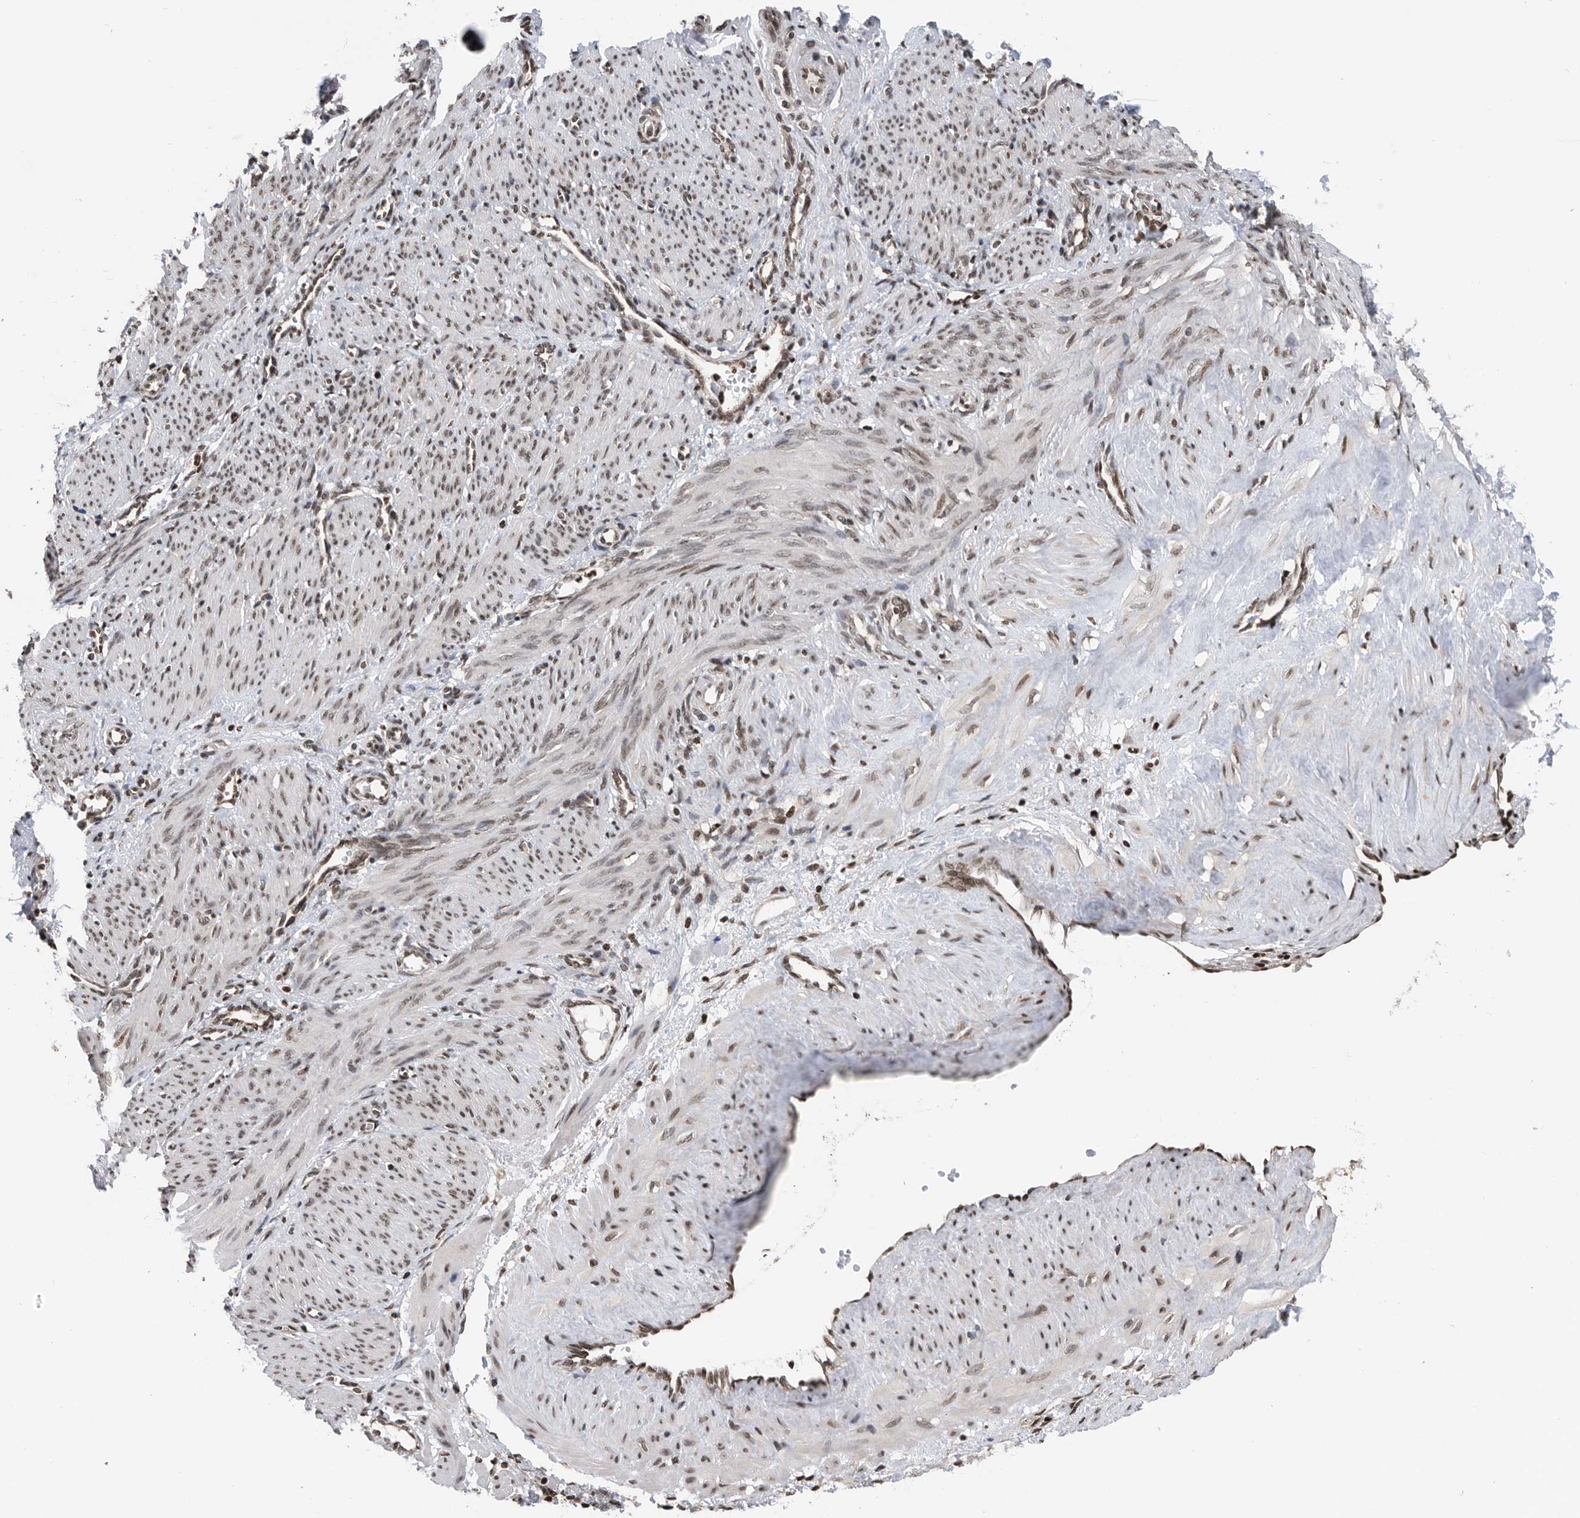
{"staining": {"intensity": "weak", "quantity": "25%-75%", "location": "nuclear"}, "tissue": "smooth muscle", "cell_type": "Smooth muscle cells", "image_type": "normal", "snomed": [{"axis": "morphology", "description": "Normal tissue, NOS"}, {"axis": "topography", "description": "Endometrium"}], "caption": "Protein staining reveals weak nuclear staining in approximately 25%-75% of smooth muscle cells in benign smooth muscle.", "gene": "SNRNP48", "patient": {"sex": "female", "age": 33}}